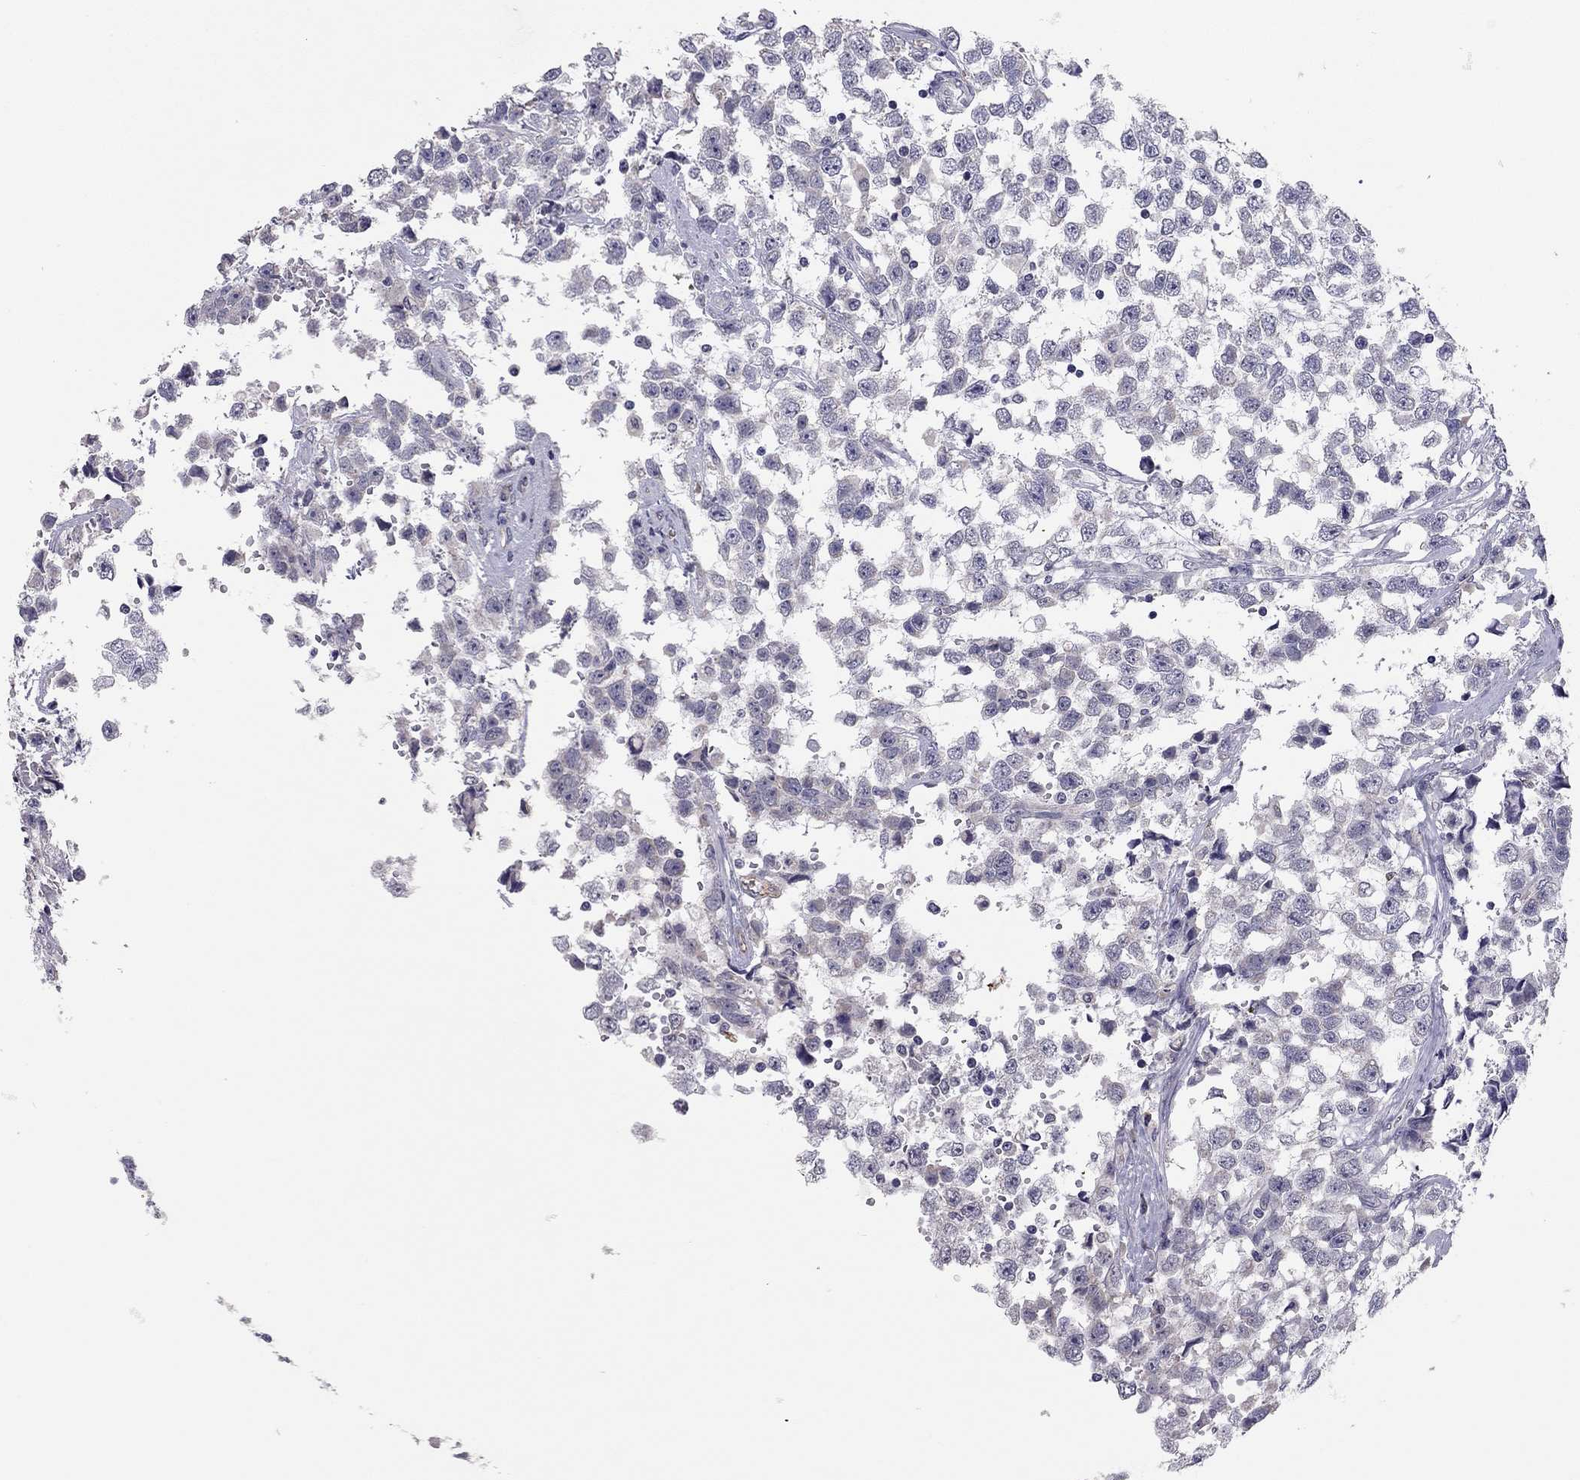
{"staining": {"intensity": "negative", "quantity": "none", "location": "none"}, "tissue": "testis cancer", "cell_type": "Tumor cells", "image_type": "cancer", "snomed": [{"axis": "morphology", "description": "Seminoma, NOS"}, {"axis": "topography", "description": "Testis"}], "caption": "Immunohistochemistry (IHC) photomicrograph of human testis seminoma stained for a protein (brown), which reveals no staining in tumor cells.", "gene": "SCARB1", "patient": {"sex": "male", "age": 34}}